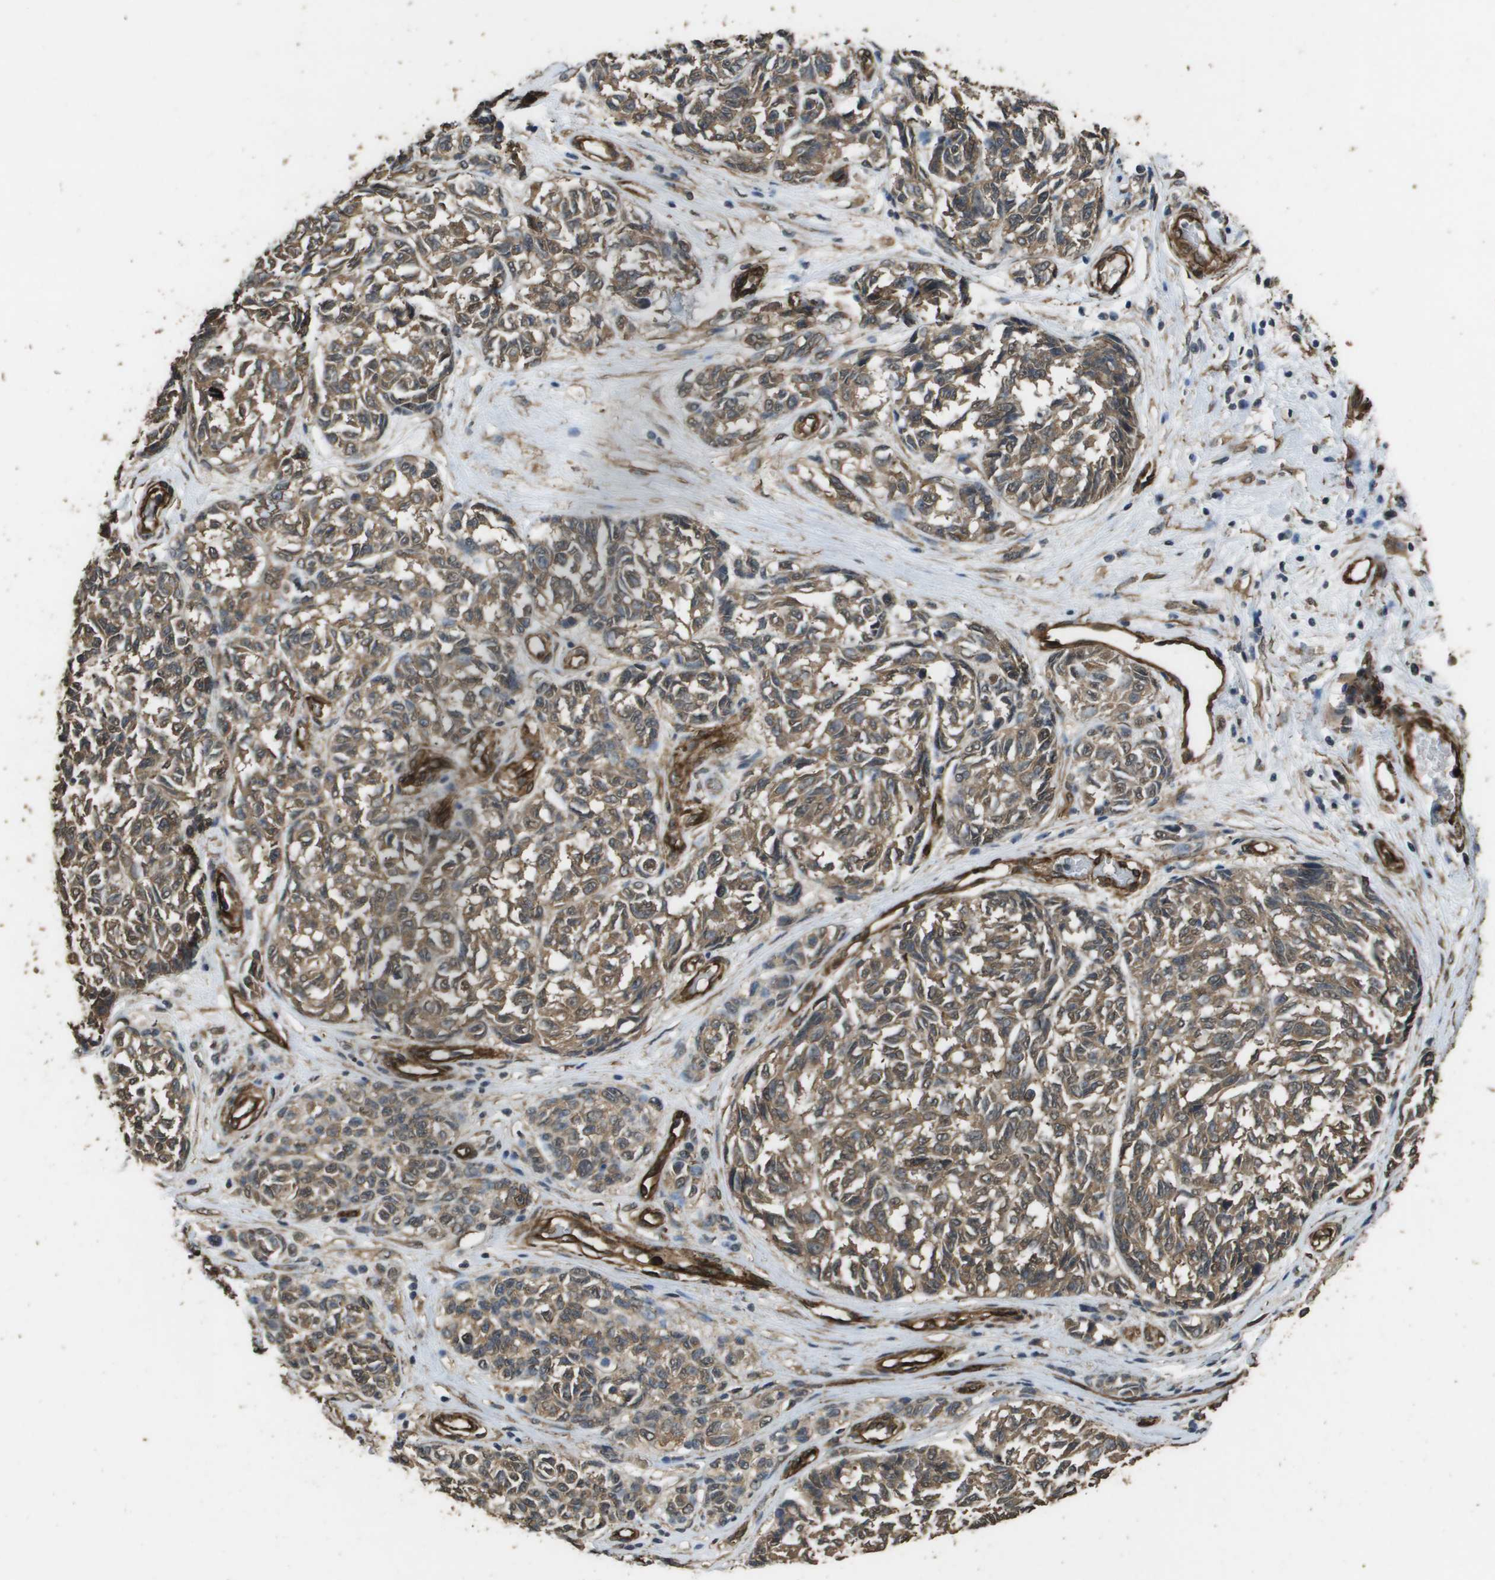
{"staining": {"intensity": "moderate", "quantity": ">75%", "location": "cytoplasmic/membranous,nuclear"}, "tissue": "melanoma", "cell_type": "Tumor cells", "image_type": "cancer", "snomed": [{"axis": "morphology", "description": "Malignant melanoma, NOS"}, {"axis": "topography", "description": "Skin"}], "caption": "Malignant melanoma stained with DAB immunohistochemistry (IHC) reveals medium levels of moderate cytoplasmic/membranous and nuclear expression in about >75% of tumor cells.", "gene": "AAMP", "patient": {"sex": "female", "age": 64}}